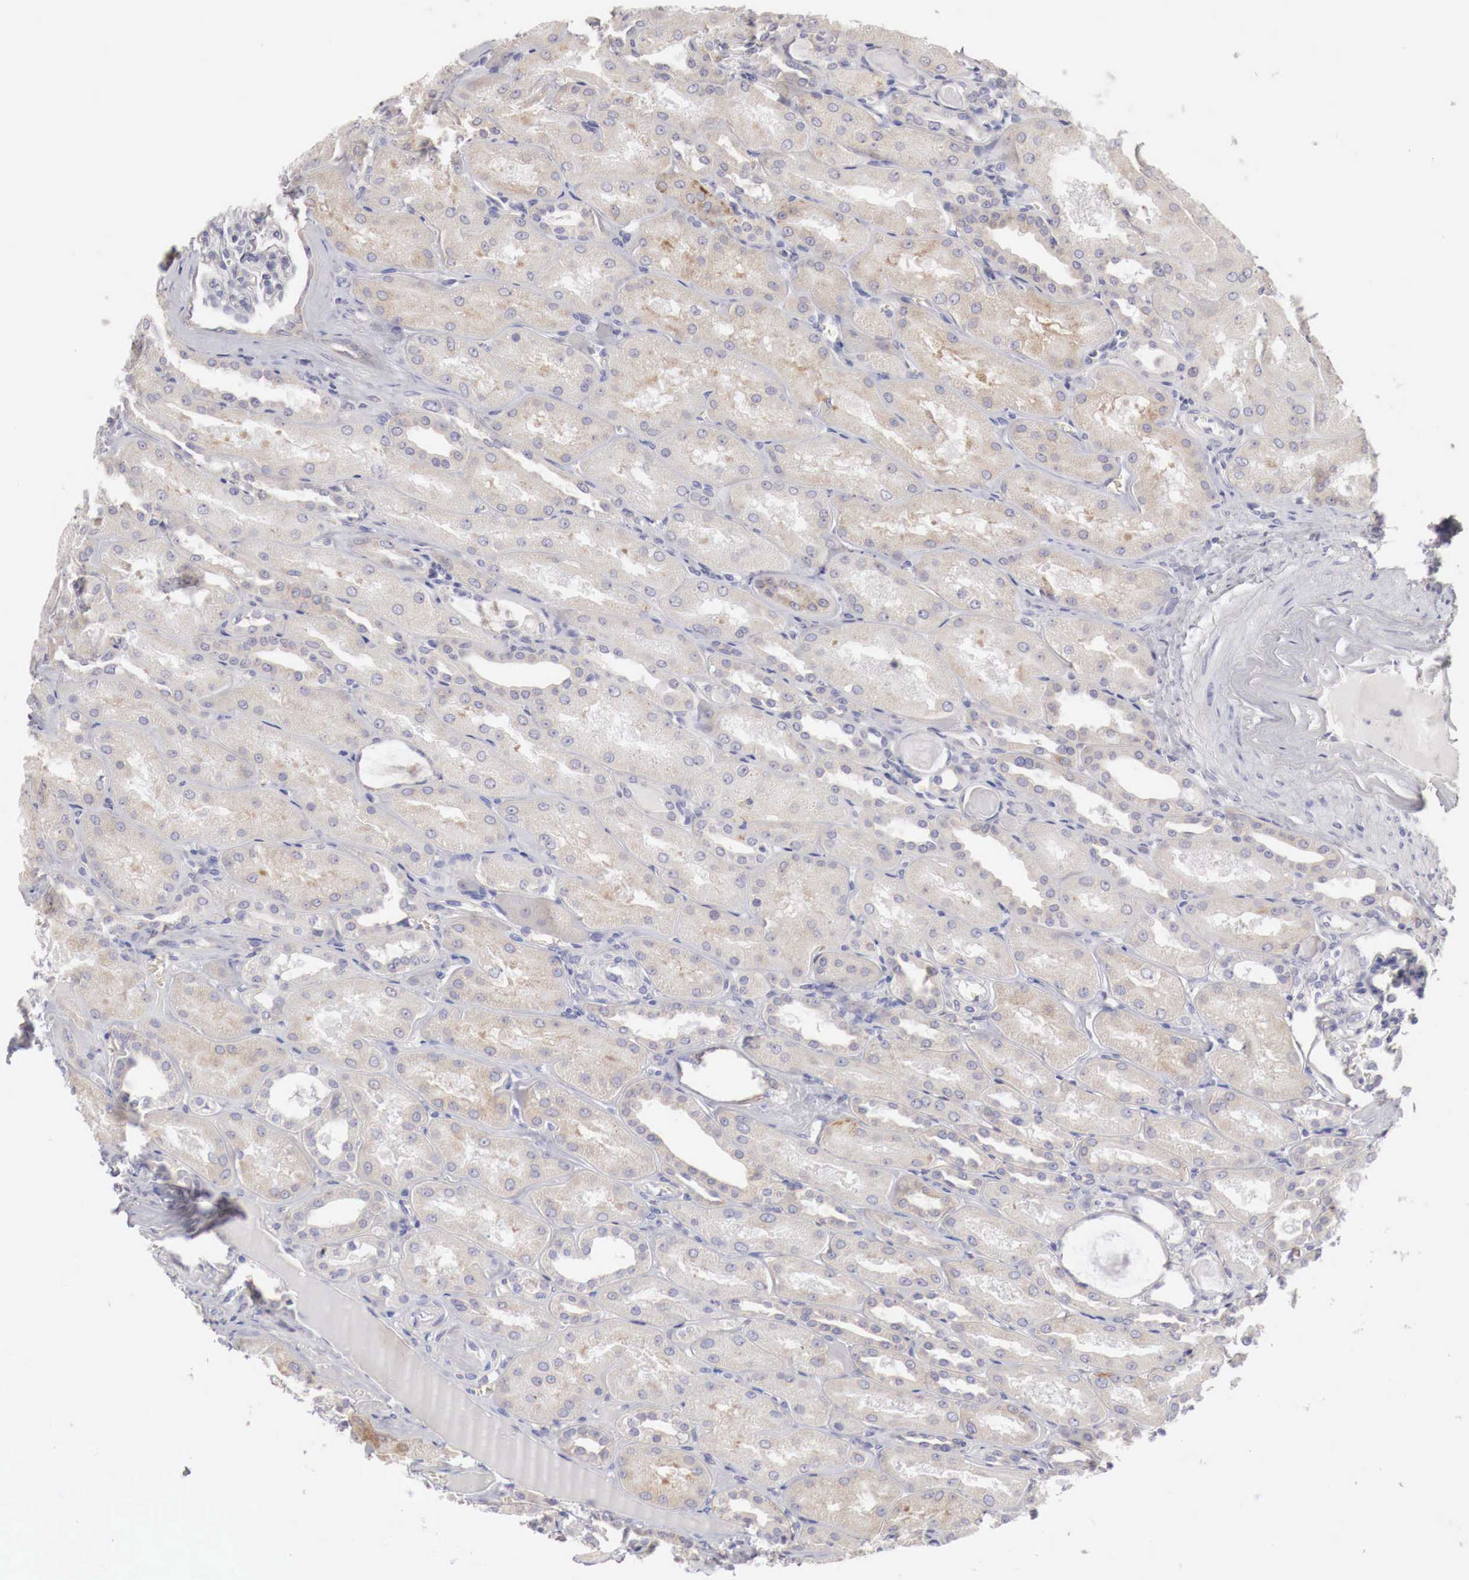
{"staining": {"intensity": "negative", "quantity": "none", "location": "none"}, "tissue": "kidney", "cell_type": "Cells in glomeruli", "image_type": "normal", "snomed": [{"axis": "morphology", "description": "Normal tissue, NOS"}, {"axis": "topography", "description": "Kidney"}], "caption": "A high-resolution image shows immunohistochemistry (IHC) staining of benign kidney, which reveals no significant positivity in cells in glomeruli.", "gene": "NSDHL", "patient": {"sex": "male", "age": 61}}